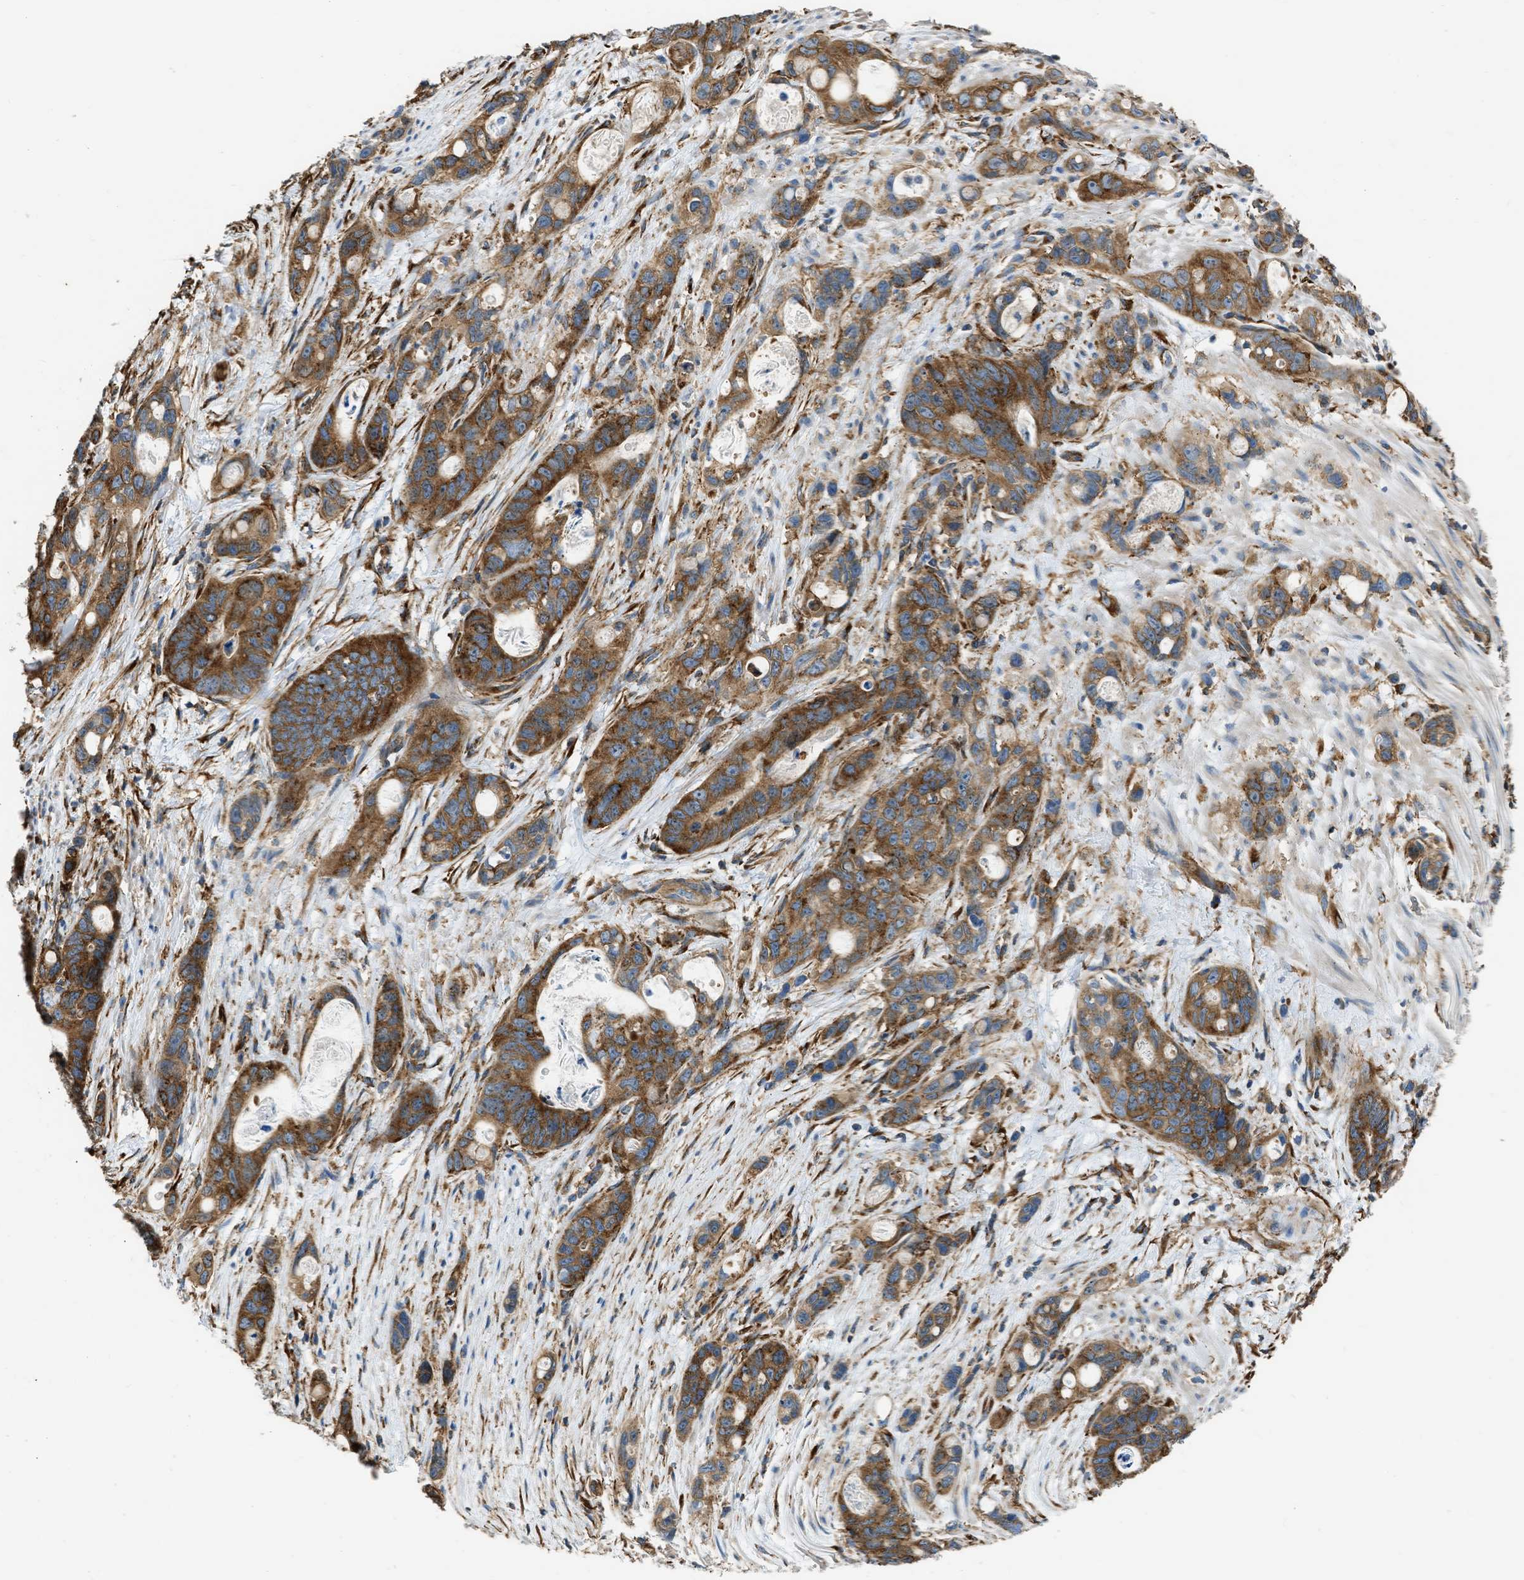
{"staining": {"intensity": "moderate", "quantity": ">75%", "location": "cytoplasmic/membranous"}, "tissue": "stomach cancer", "cell_type": "Tumor cells", "image_type": "cancer", "snomed": [{"axis": "morphology", "description": "Normal tissue, NOS"}, {"axis": "morphology", "description": "Adenocarcinoma, NOS"}, {"axis": "topography", "description": "Stomach"}], "caption": "Tumor cells show medium levels of moderate cytoplasmic/membranous positivity in about >75% of cells in stomach cancer (adenocarcinoma). The staining is performed using DAB brown chromogen to label protein expression. The nuclei are counter-stained blue using hematoxylin.", "gene": "SEPTIN2", "patient": {"sex": "female", "age": 89}}